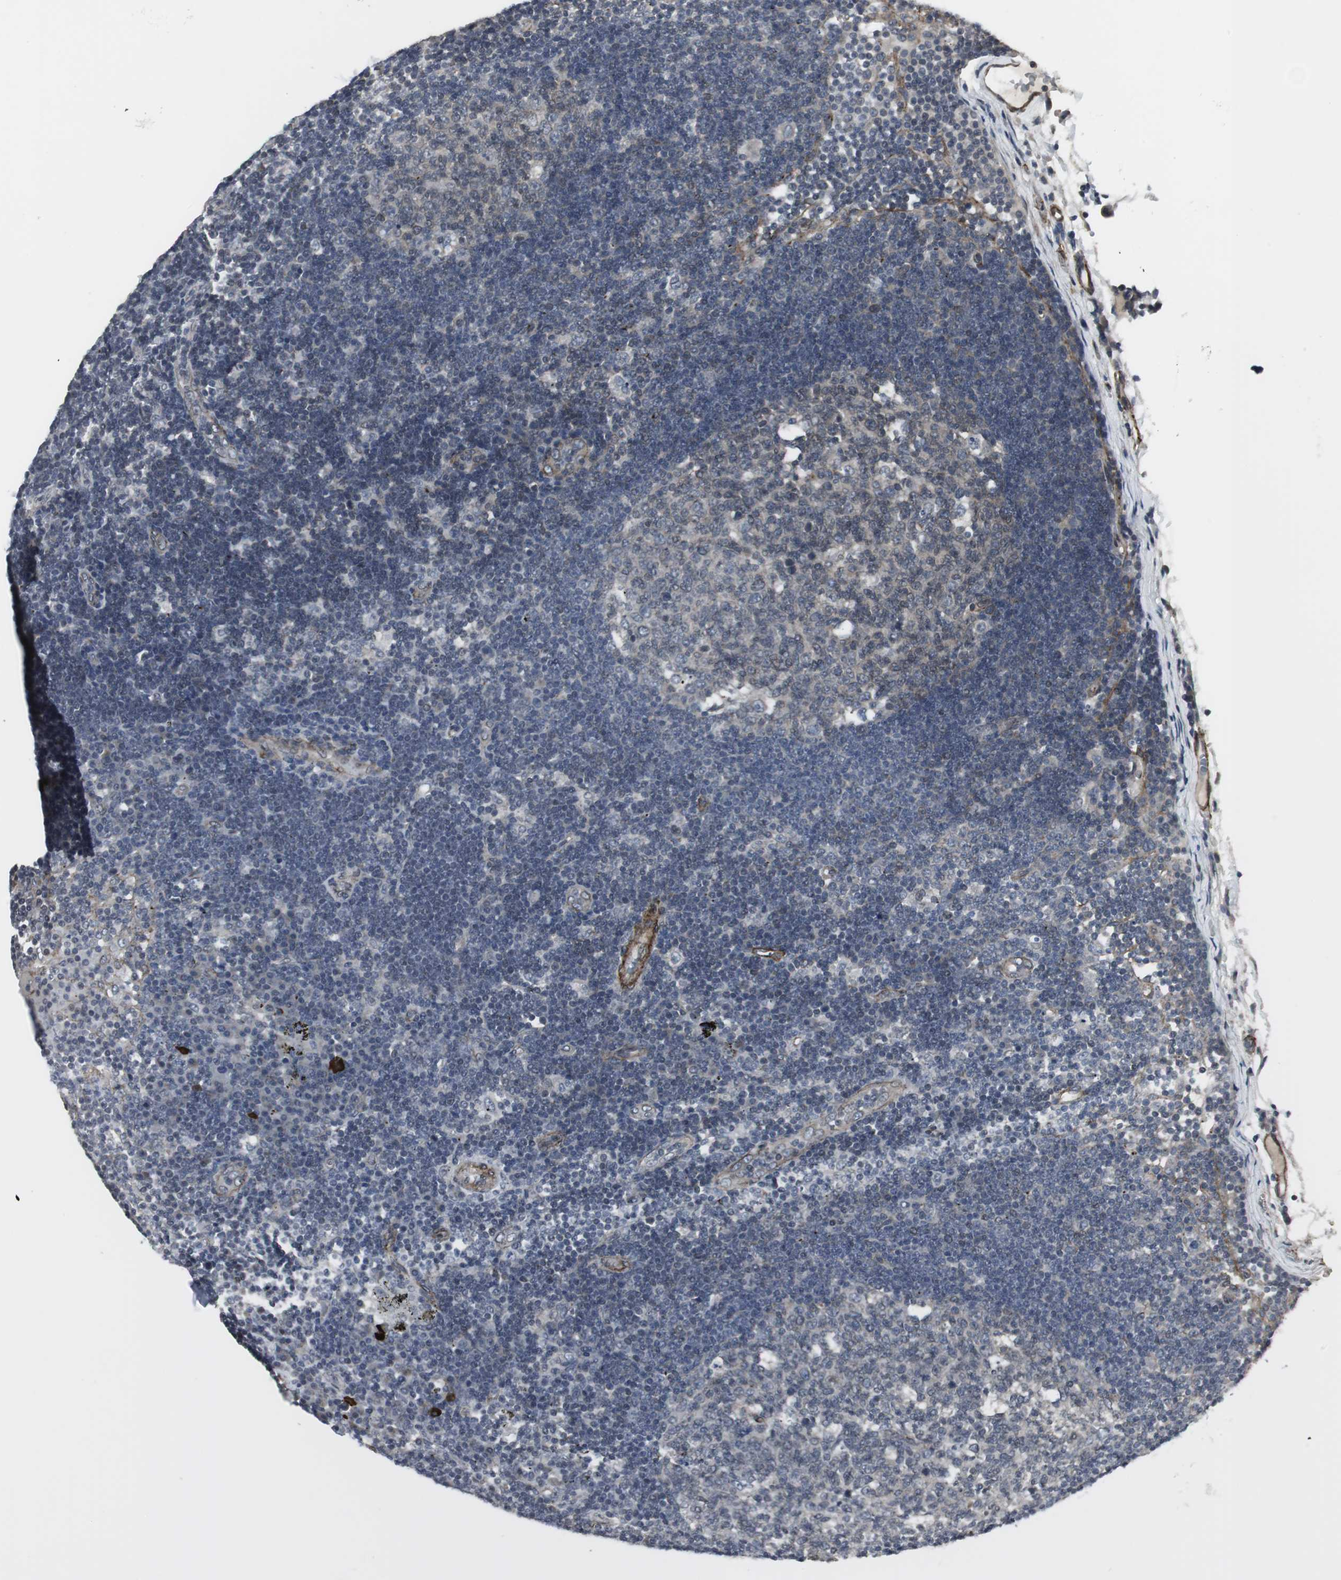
{"staining": {"intensity": "moderate", "quantity": "<25%", "location": "cytoplasmic/membranous"}, "tissue": "lymph node", "cell_type": "Germinal center cells", "image_type": "normal", "snomed": [{"axis": "morphology", "description": "Normal tissue, NOS"}, {"axis": "morphology", "description": "Squamous cell carcinoma, metastatic, NOS"}, {"axis": "topography", "description": "Lymph node"}], "caption": "Immunohistochemistry (IHC) histopathology image of unremarkable lymph node: lymph node stained using IHC demonstrates low levels of moderate protein expression localized specifically in the cytoplasmic/membranous of germinal center cells, appearing as a cytoplasmic/membranous brown color.", "gene": "SCYL3", "patient": {"sex": "female", "age": 53}}